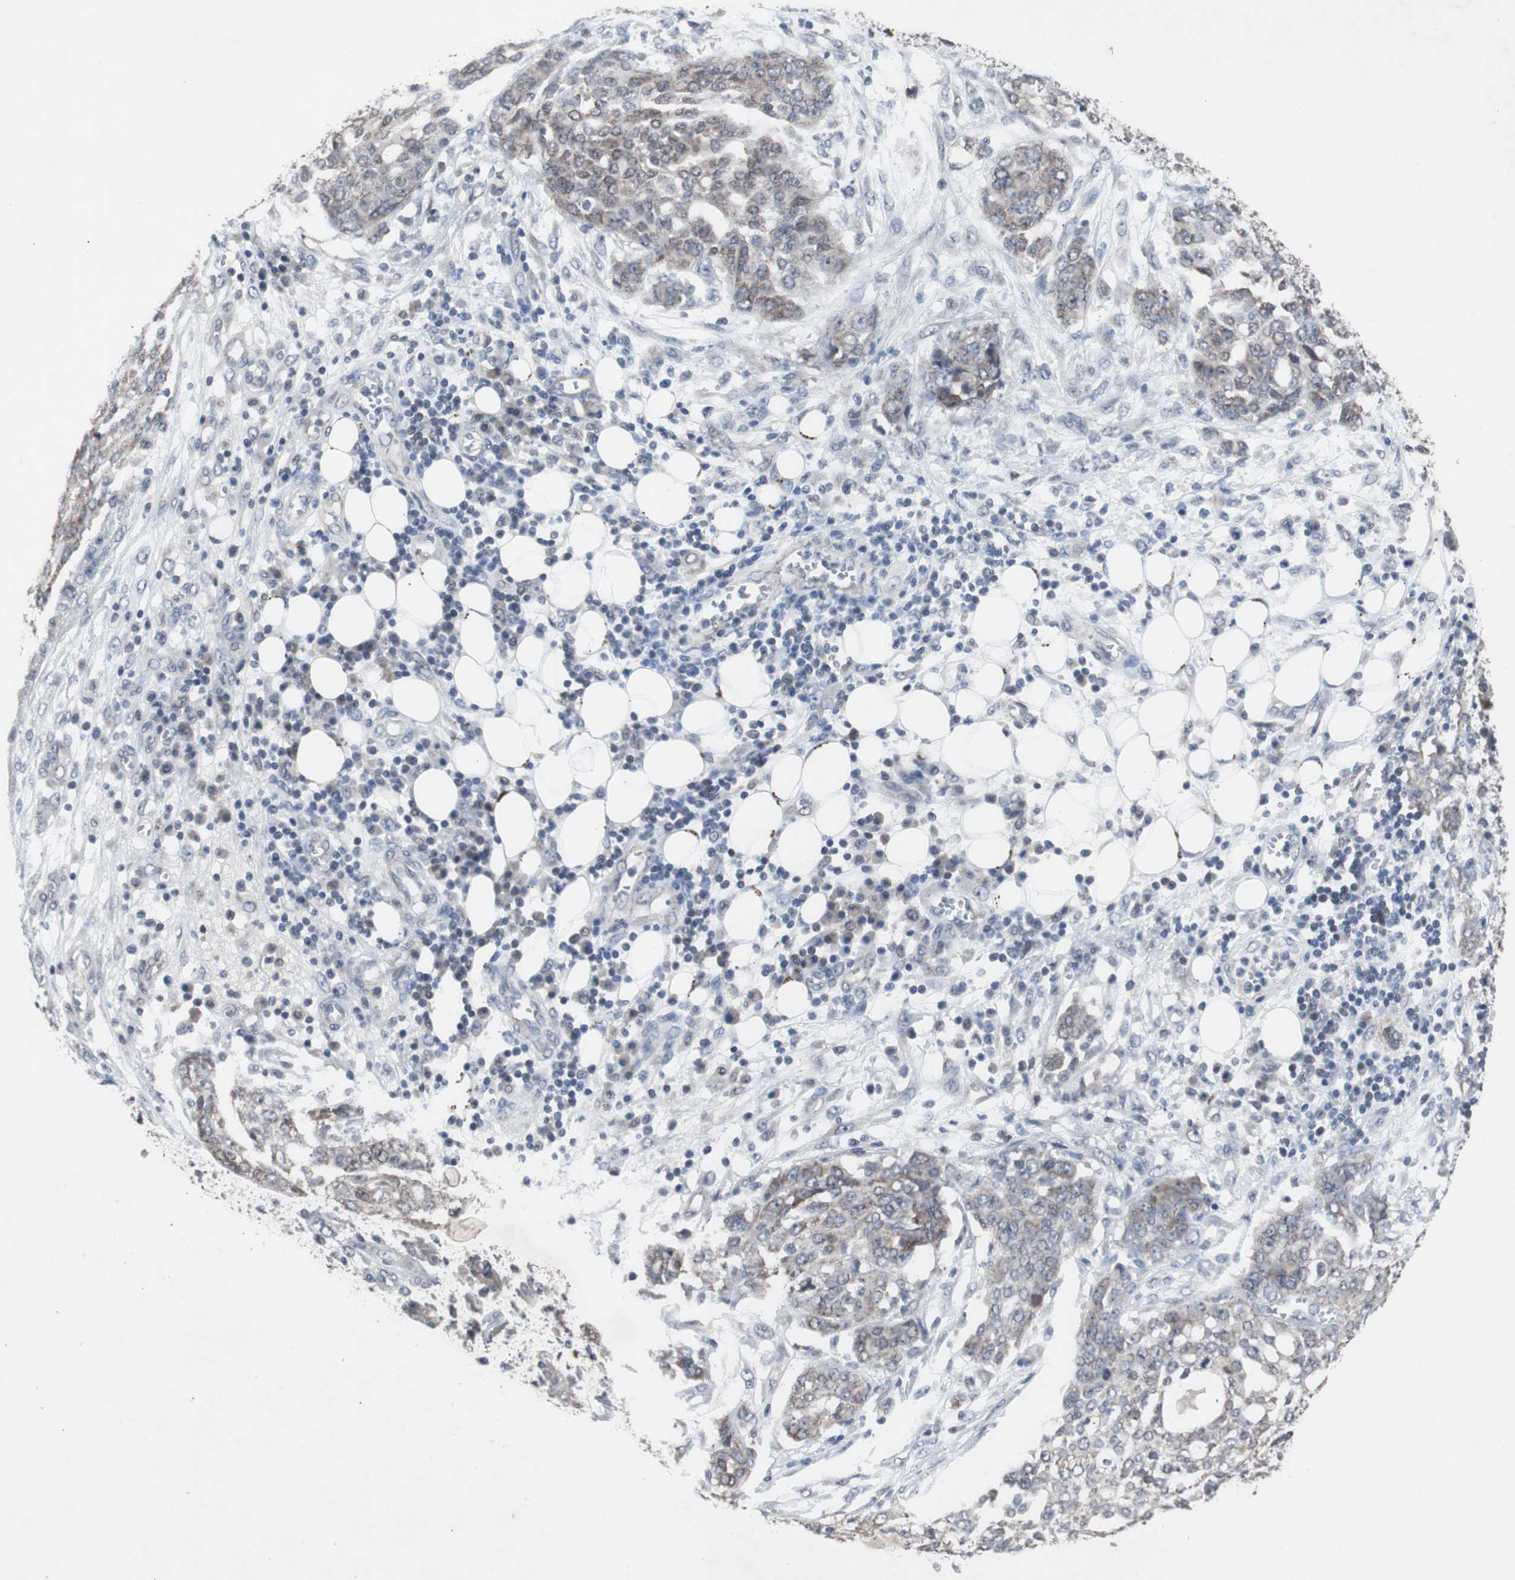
{"staining": {"intensity": "weak", "quantity": ">75%", "location": "cytoplasmic/membranous"}, "tissue": "ovarian cancer", "cell_type": "Tumor cells", "image_type": "cancer", "snomed": [{"axis": "morphology", "description": "Cystadenocarcinoma, serous, NOS"}, {"axis": "topography", "description": "Soft tissue"}, {"axis": "topography", "description": "Ovary"}], "caption": "Immunohistochemistry histopathology image of ovarian cancer stained for a protein (brown), which displays low levels of weak cytoplasmic/membranous expression in about >75% of tumor cells.", "gene": "RBM47", "patient": {"sex": "female", "age": 57}}